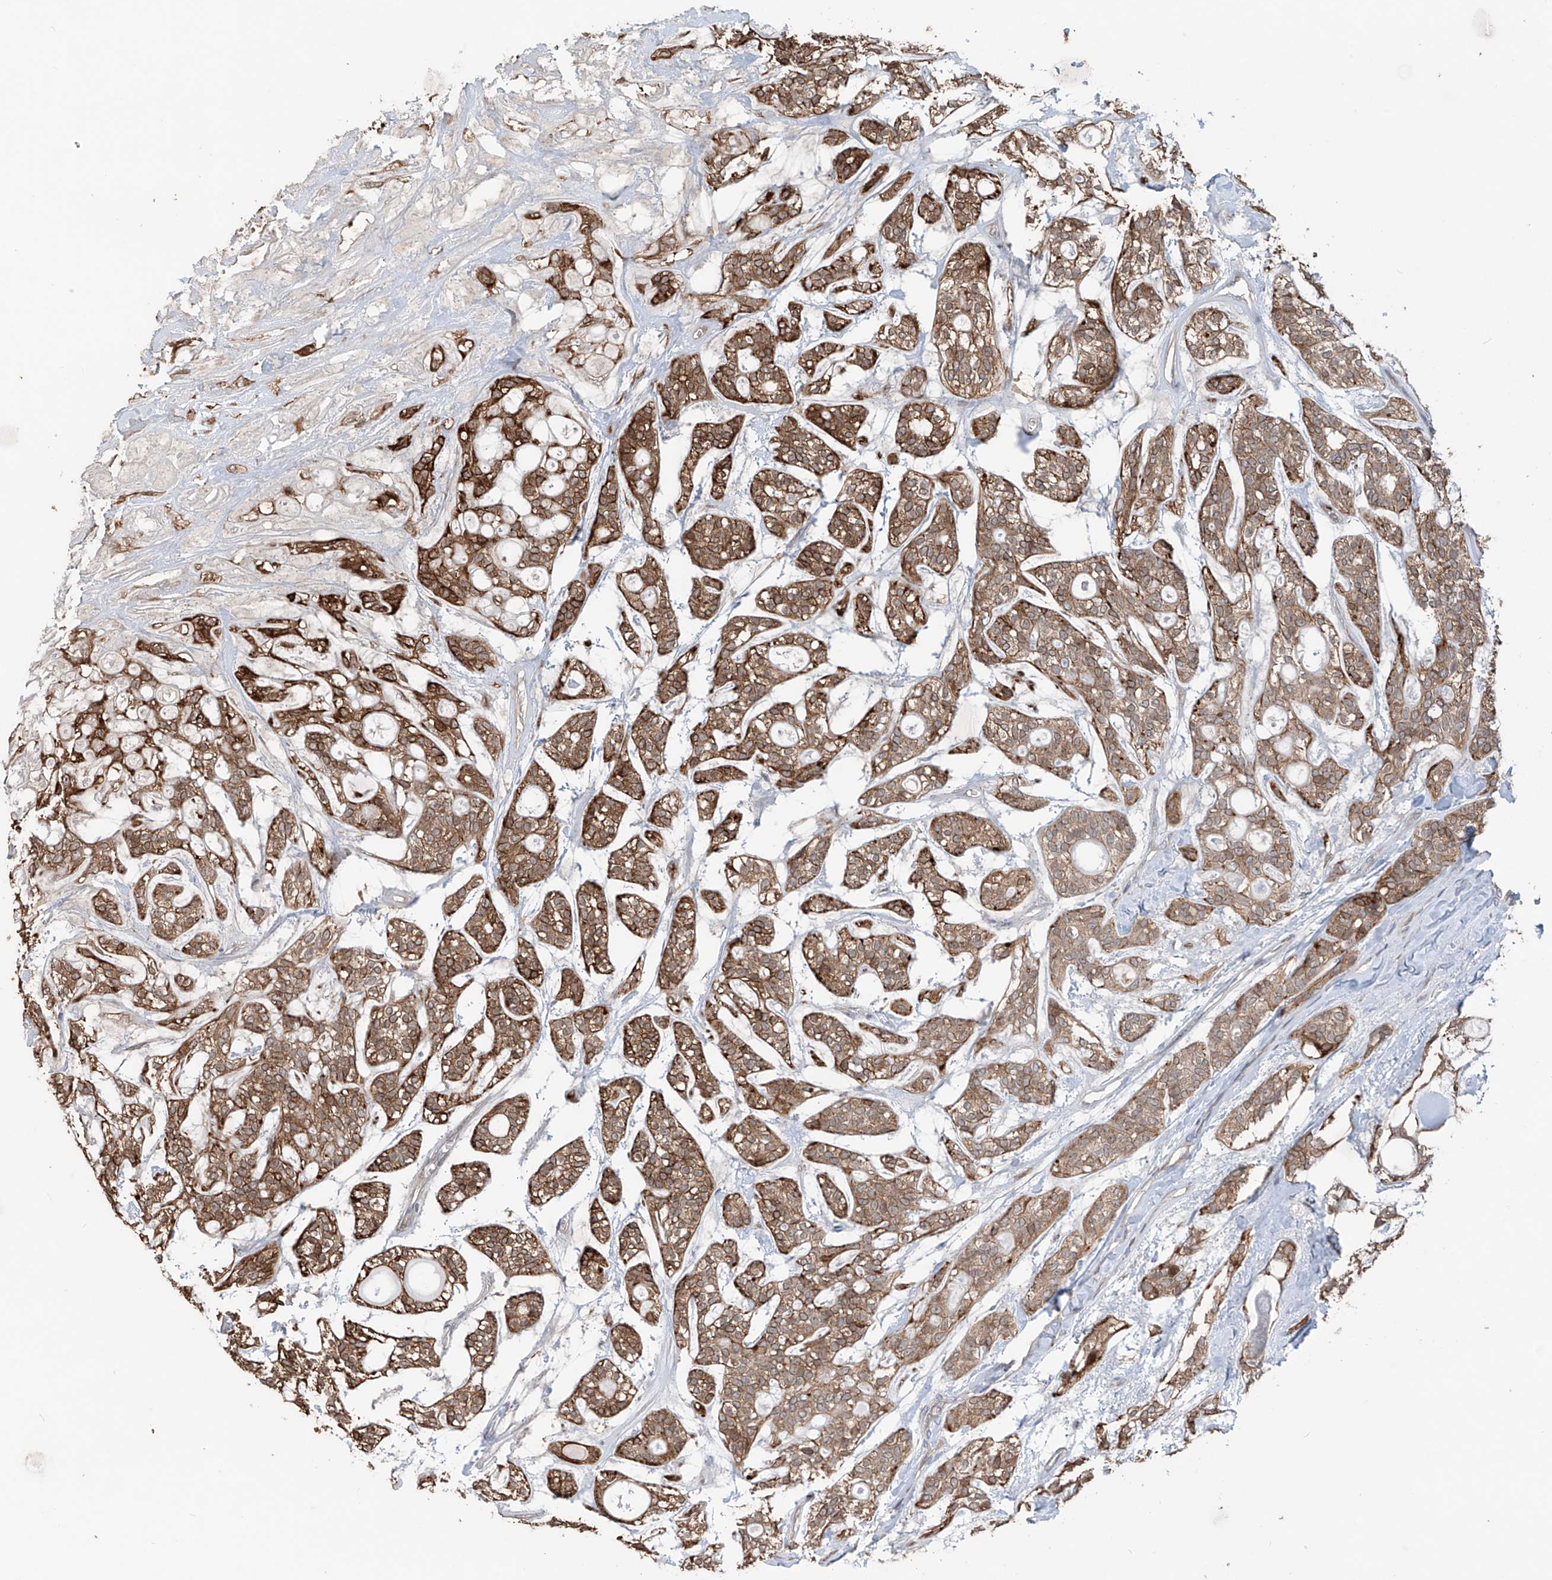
{"staining": {"intensity": "moderate", "quantity": ">75%", "location": "cytoplasmic/membranous"}, "tissue": "head and neck cancer", "cell_type": "Tumor cells", "image_type": "cancer", "snomed": [{"axis": "morphology", "description": "Adenocarcinoma, NOS"}, {"axis": "topography", "description": "Head-Neck"}], "caption": "Tumor cells display medium levels of moderate cytoplasmic/membranous expression in approximately >75% of cells in human head and neck adenocarcinoma. (brown staining indicates protein expression, while blue staining denotes nuclei).", "gene": "SAMD3", "patient": {"sex": "male", "age": 66}}